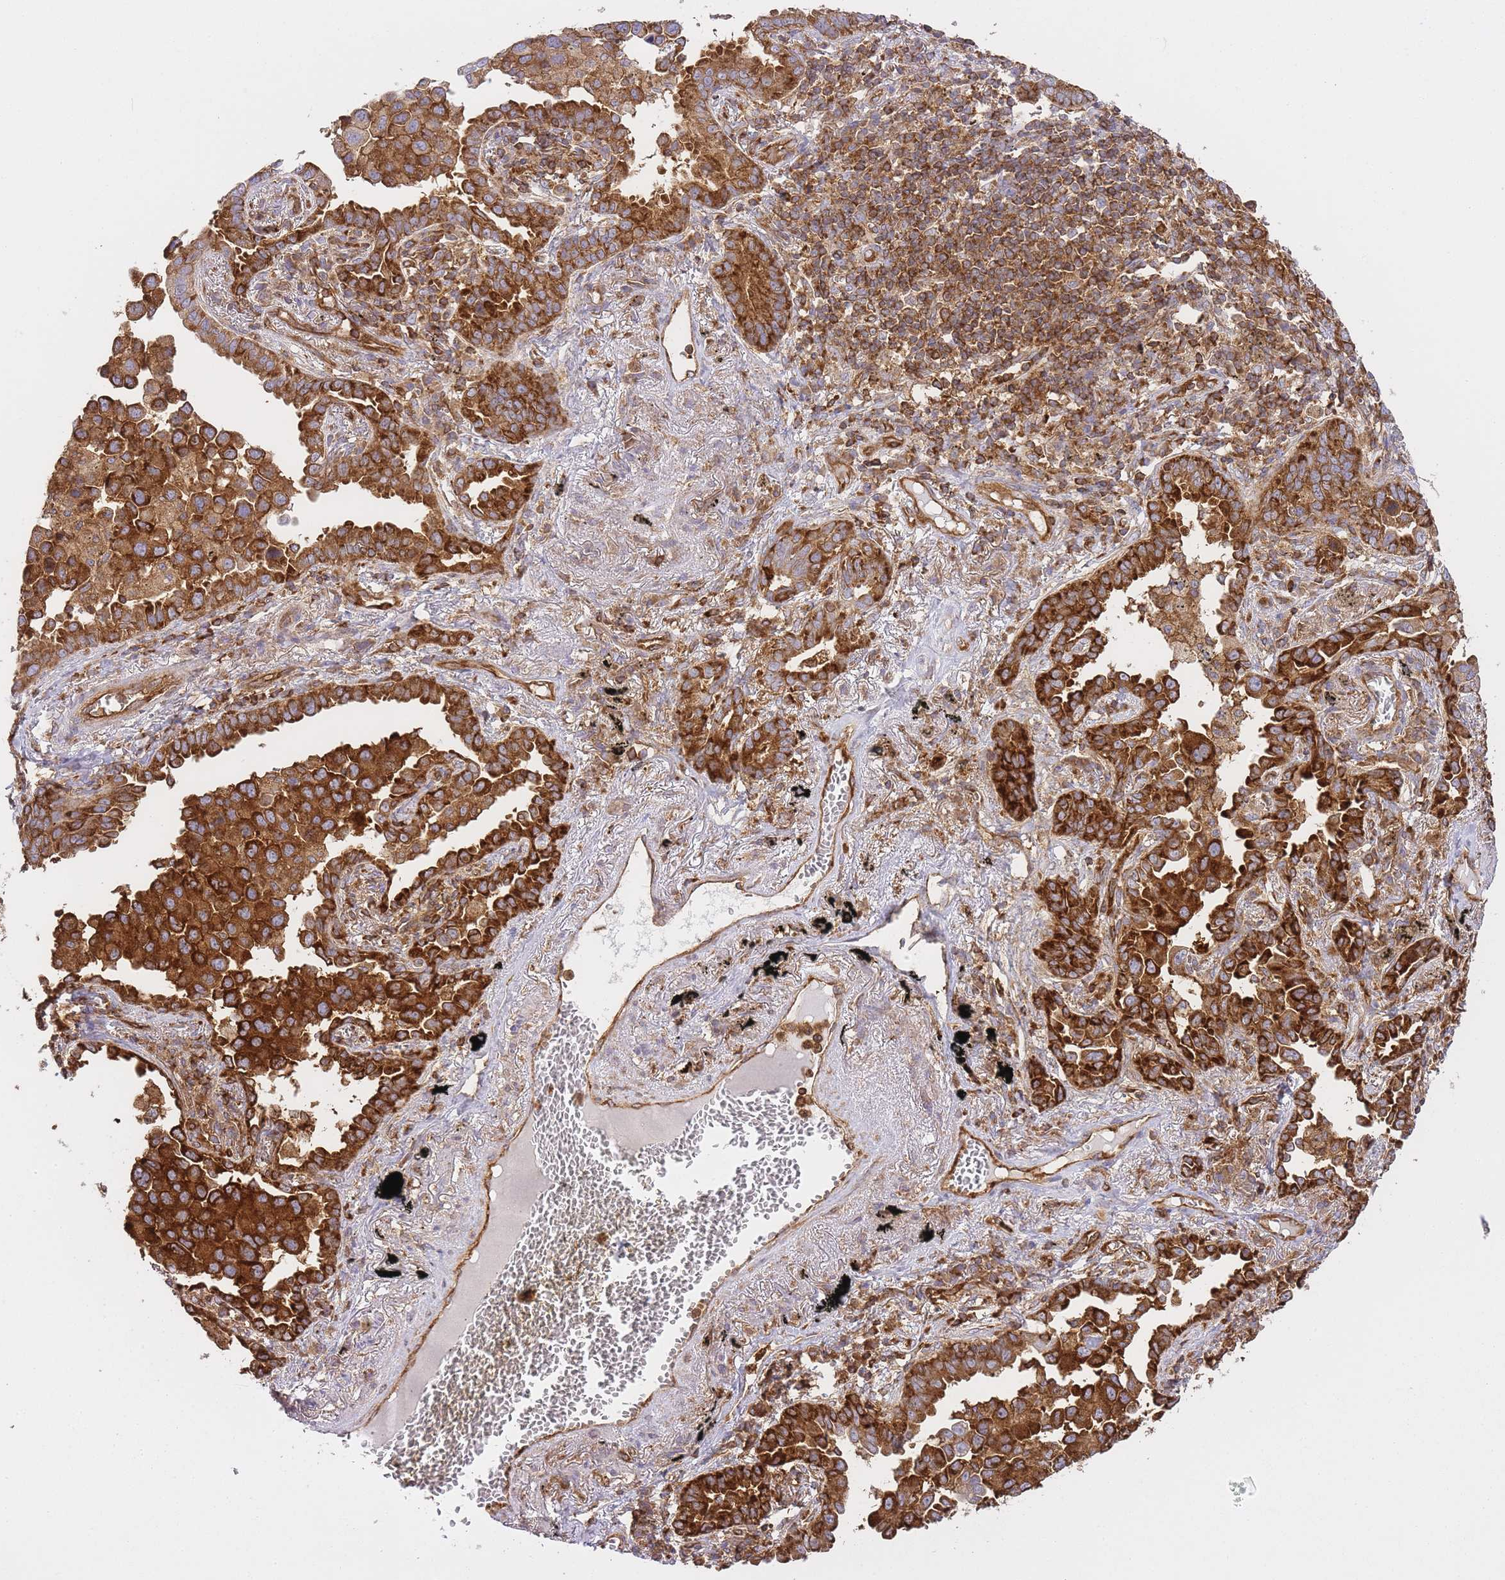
{"staining": {"intensity": "strong", "quantity": ">75%", "location": "cytoplasmic/membranous"}, "tissue": "lung cancer", "cell_type": "Tumor cells", "image_type": "cancer", "snomed": [{"axis": "morphology", "description": "Adenocarcinoma, NOS"}, {"axis": "topography", "description": "Lung"}], "caption": "Lung cancer (adenocarcinoma) tissue reveals strong cytoplasmic/membranous staining in approximately >75% of tumor cells, visualized by immunohistochemistry. Nuclei are stained in blue.", "gene": "MSN", "patient": {"sex": "male", "age": 67}}